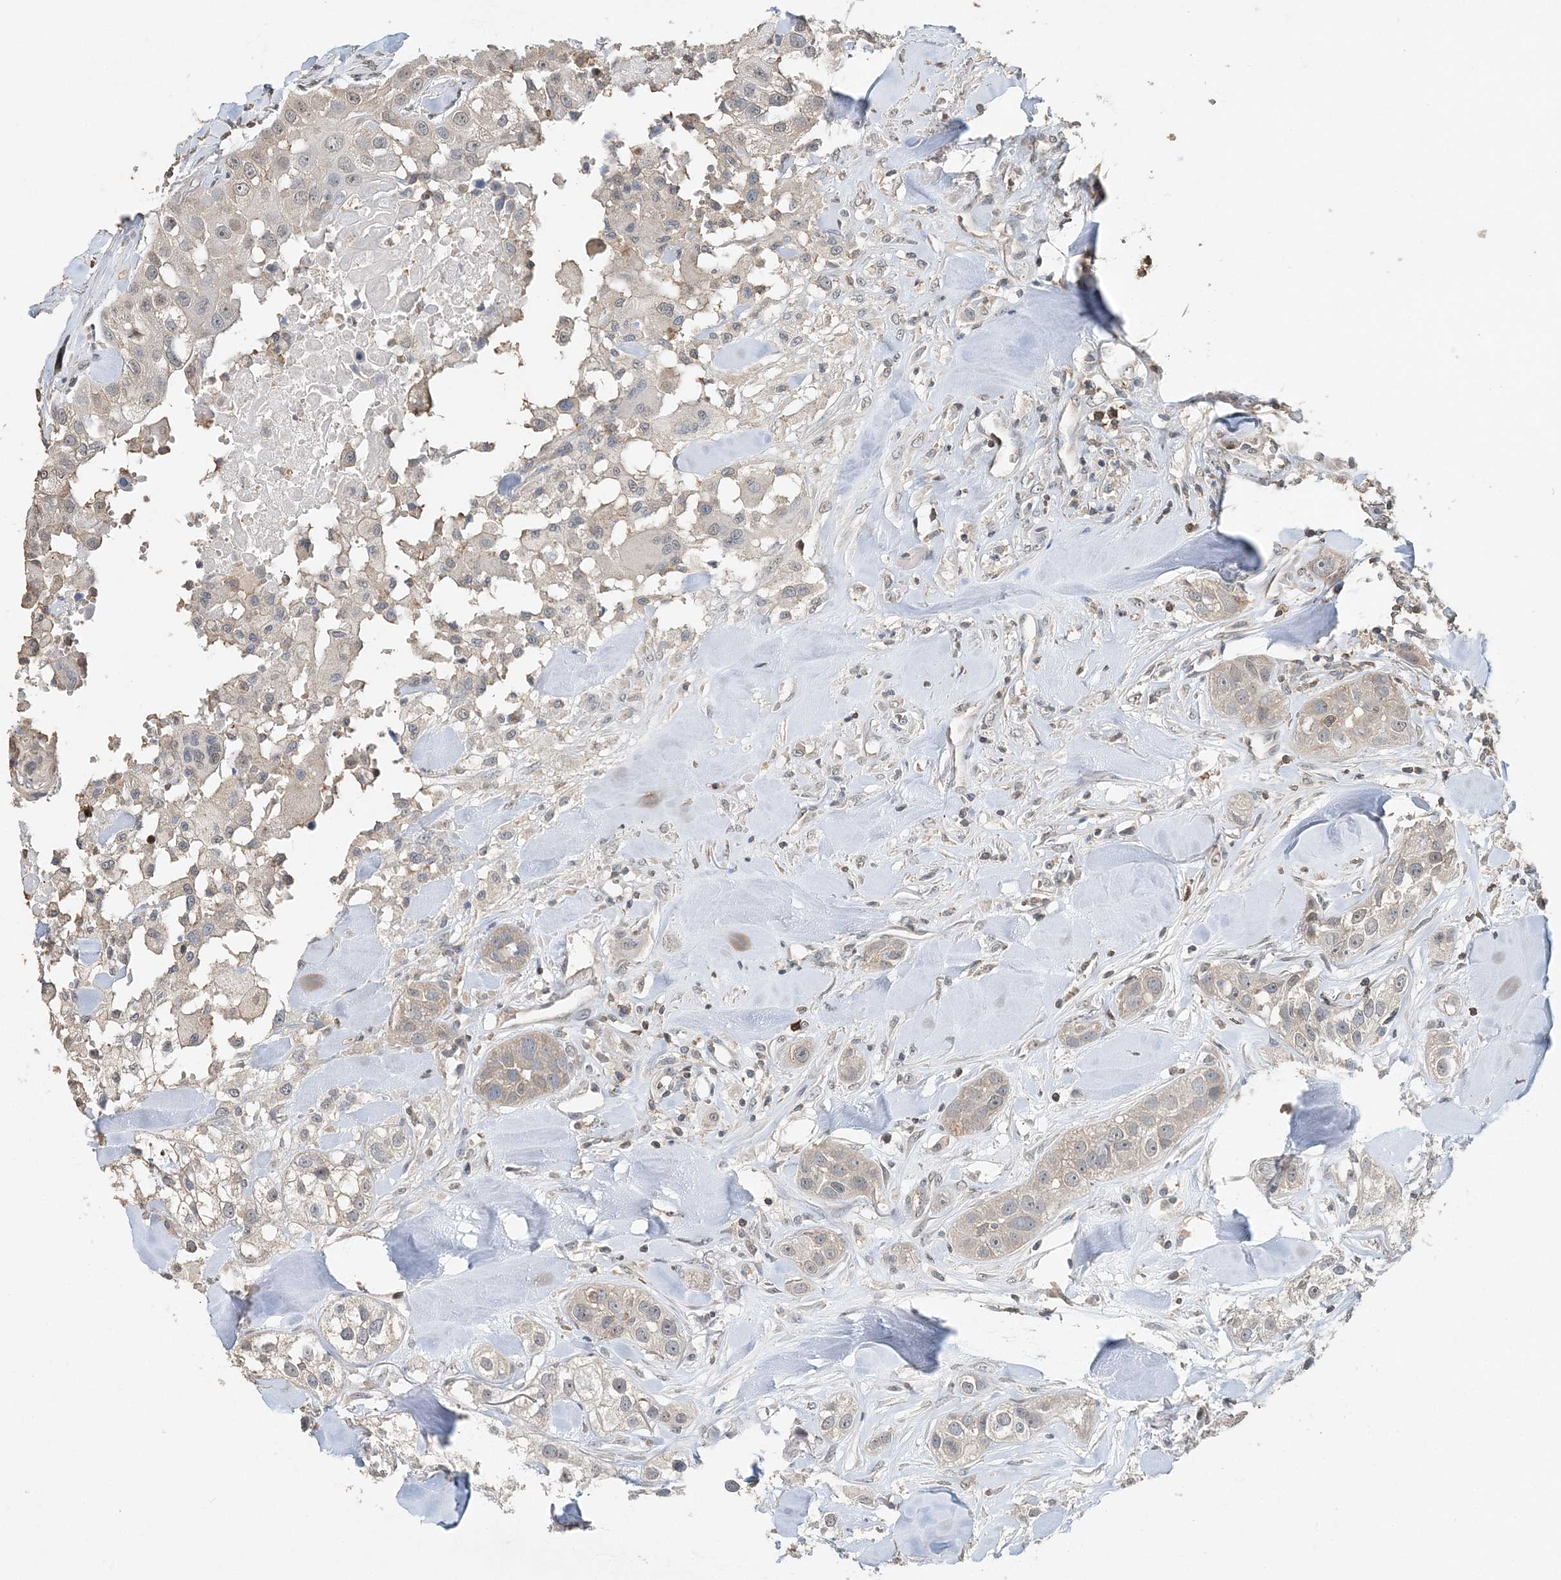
{"staining": {"intensity": "negative", "quantity": "none", "location": "none"}, "tissue": "head and neck cancer", "cell_type": "Tumor cells", "image_type": "cancer", "snomed": [{"axis": "morphology", "description": "Normal tissue, NOS"}, {"axis": "morphology", "description": "Squamous cell carcinoma, NOS"}, {"axis": "topography", "description": "Skeletal muscle"}, {"axis": "topography", "description": "Head-Neck"}], "caption": "Head and neck cancer (squamous cell carcinoma) stained for a protein using immunohistochemistry (IHC) exhibits no staining tumor cells.", "gene": "FAM110A", "patient": {"sex": "male", "age": 51}}